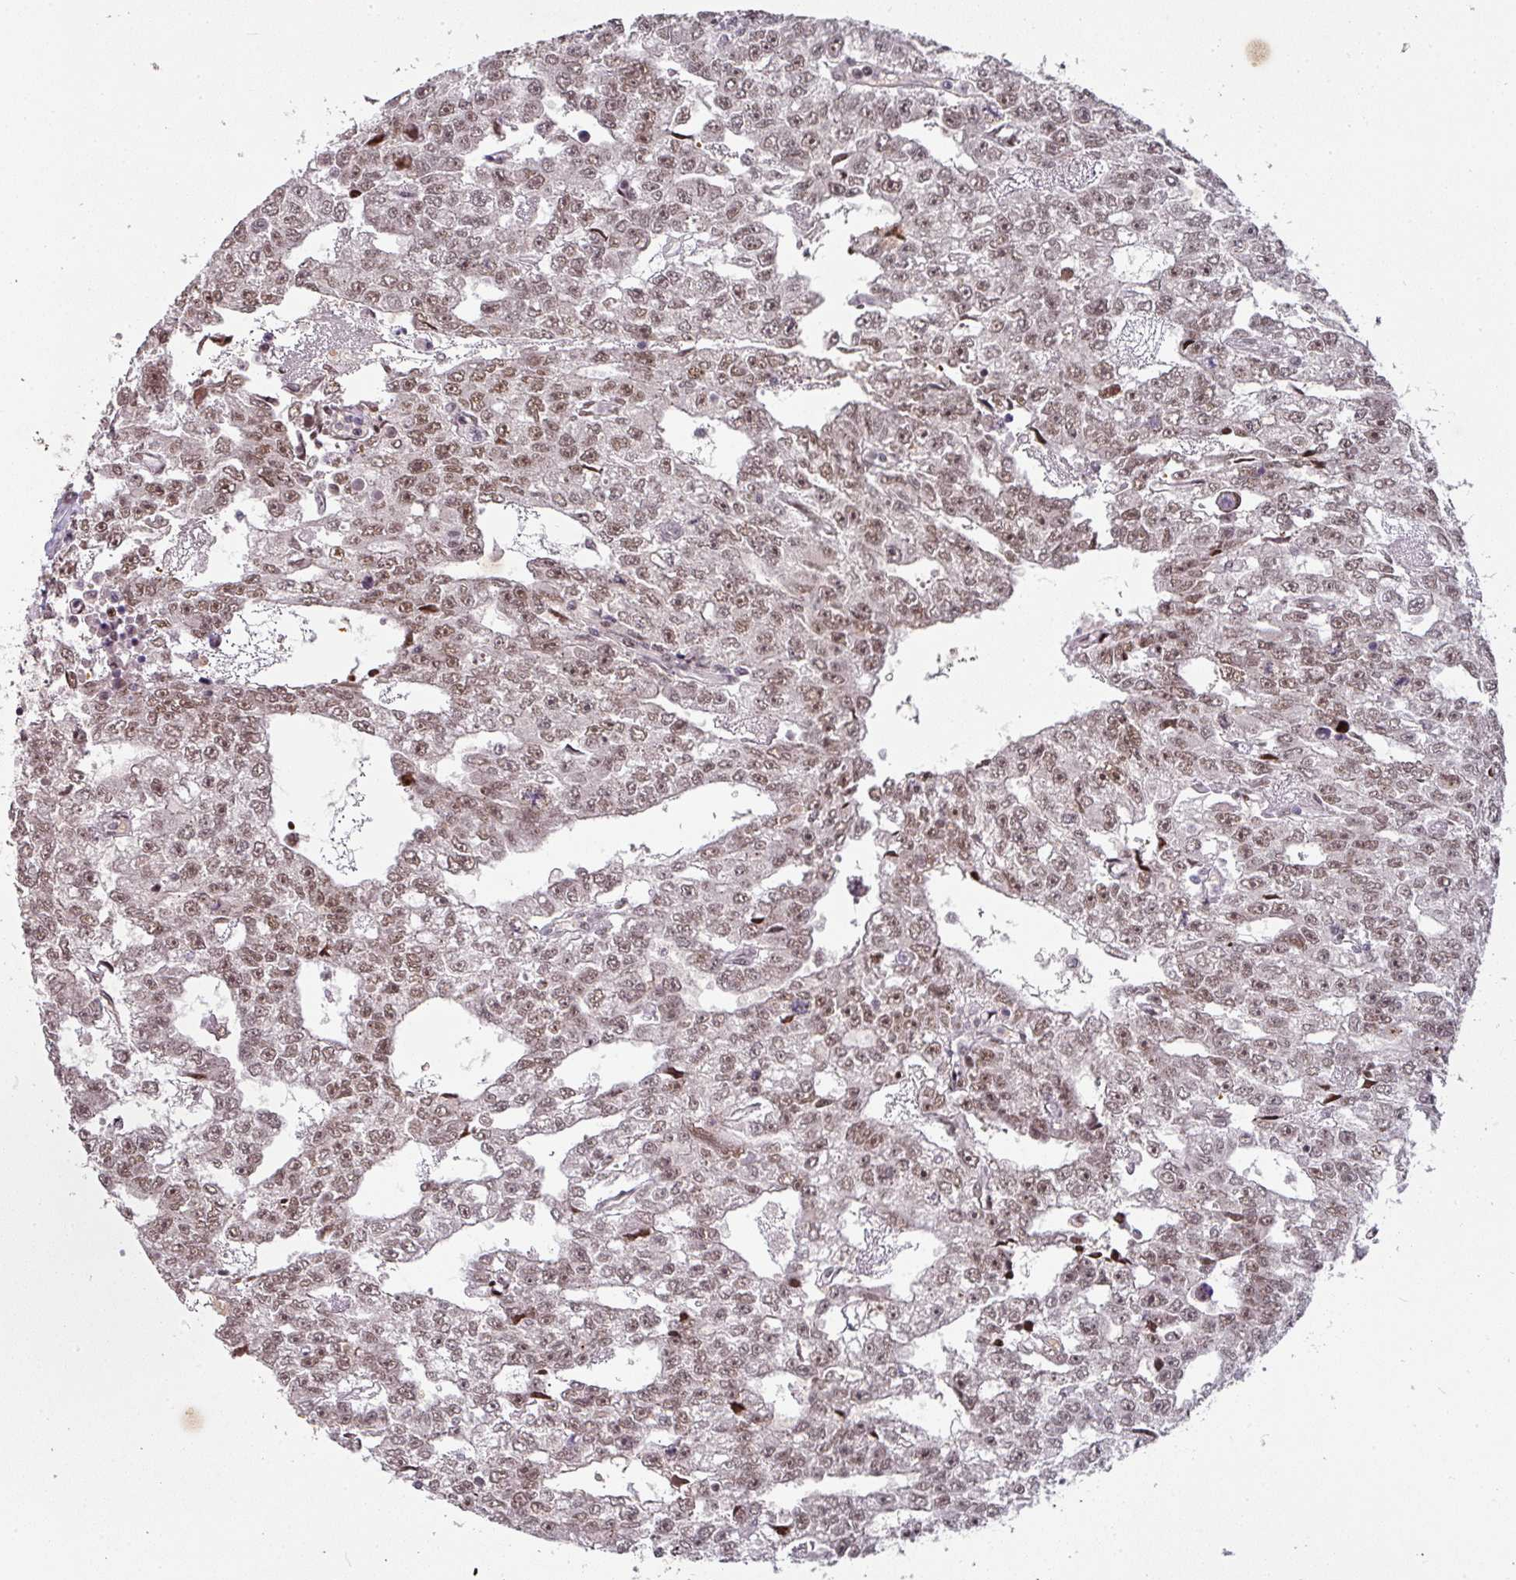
{"staining": {"intensity": "moderate", "quantity": ">75%", "location": "nuclear"}, "tissue": "testis cancer", "cell_type": "Tumor cells", "image_type": "cancer", "snomed": [{"axis": "morphology", "description": "Carcinoma, Embryonal, NOS"}, {"axis": "topography", "description": "Testis"}], "caption": "Embryonal carcinoma (testis) stained for a protein displays moderate nuclear positivity in tumor cells. Using DAB (brown) and hematoxylin (blue) stains, captured at high magnification using brightfield microscopy.", "gene": "NEIL1", "patient": {"sex": "male", "age": 20}}